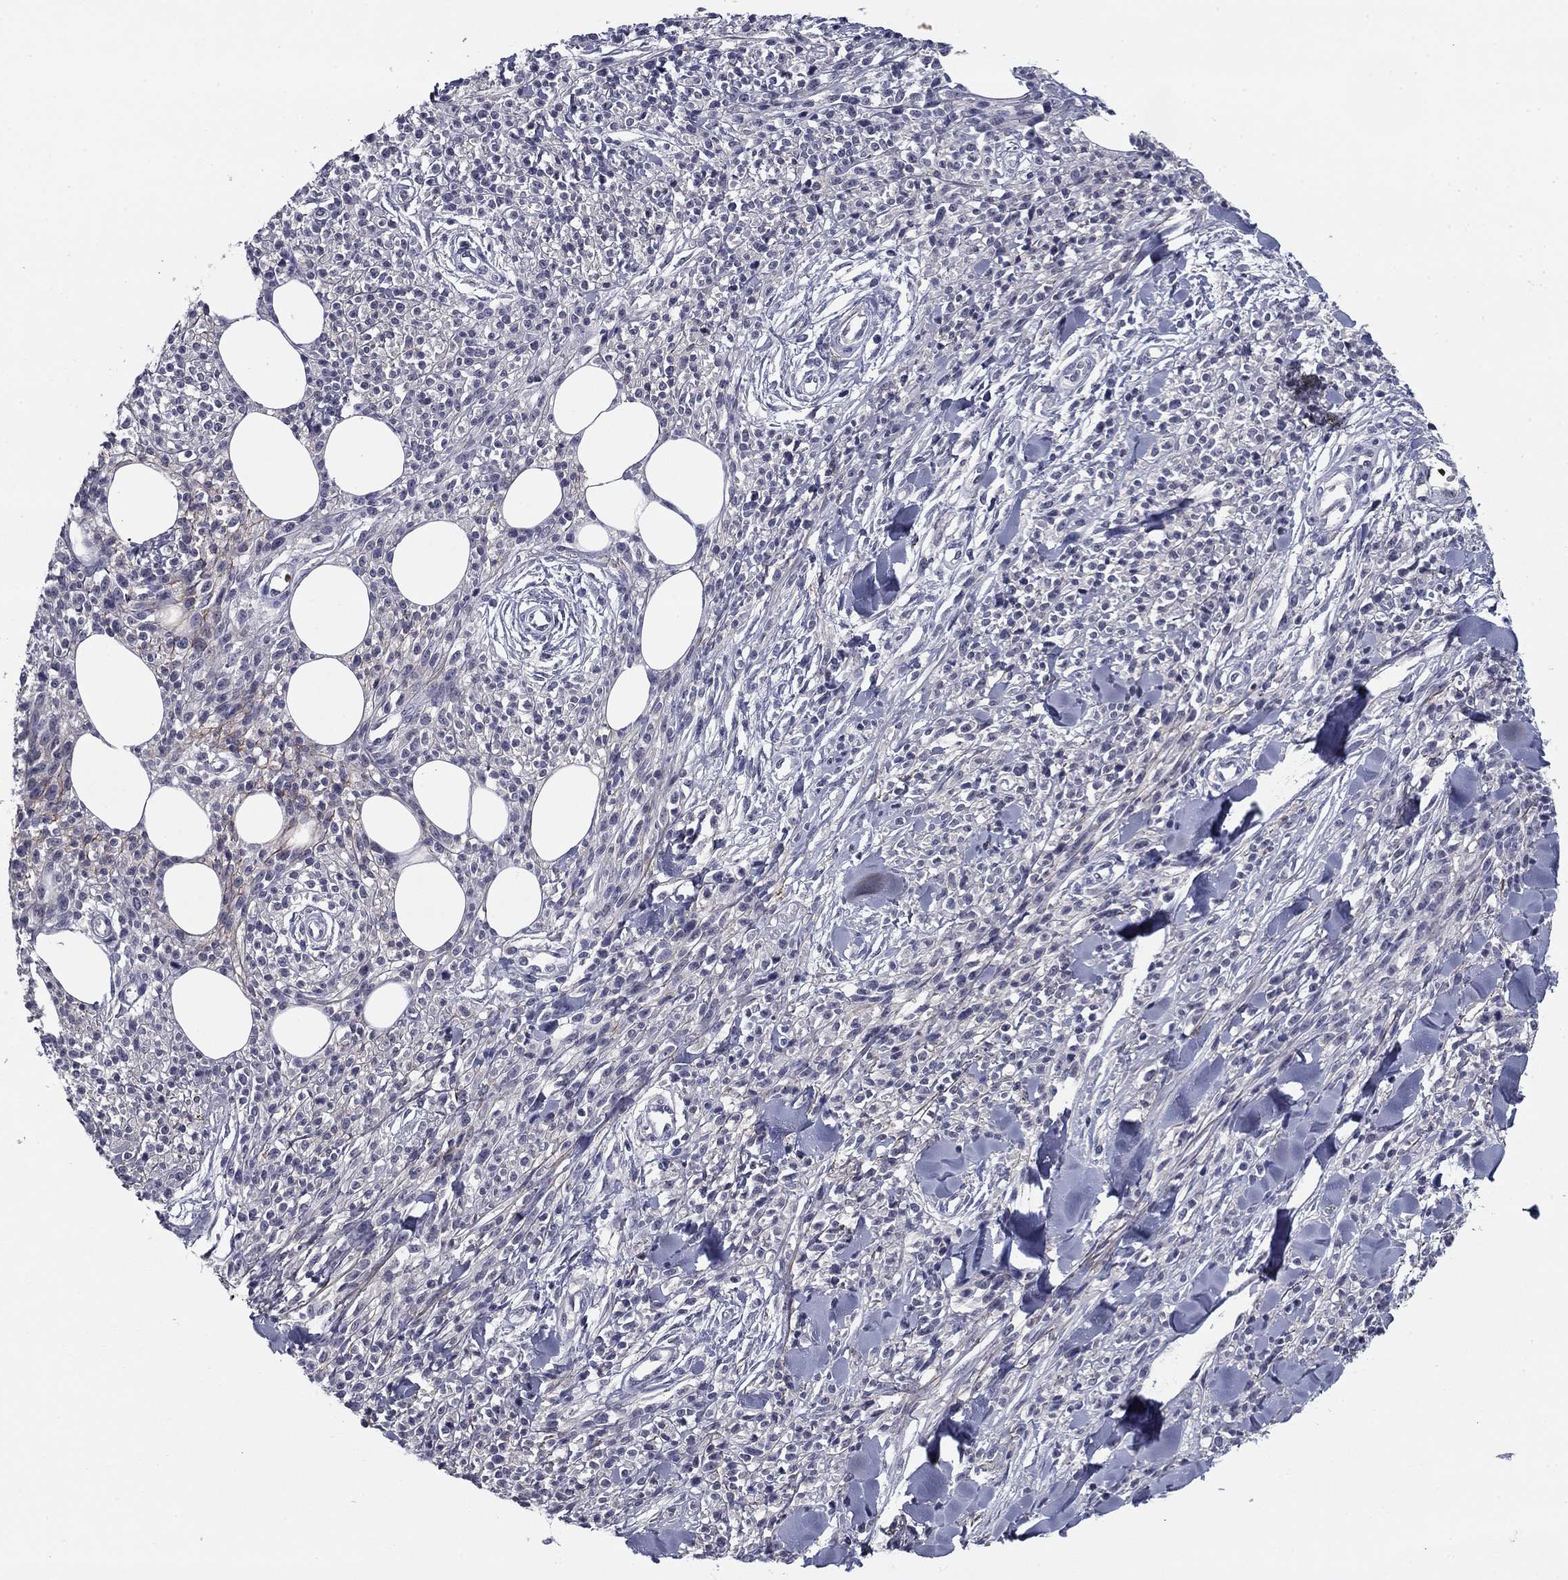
{"staining": {"intensity": "negative", "quantity": "none", "location": "none"}, "tissue": "melanoma", "cell_type": "Tumor cells", "image_type": "cancer", "snomed": [{"axis": "morphology", "description": "Malignant melanoma, NOS"}, {"axis": "topography", "description": "Skin"}, {"axis": "topography", "description": "Skin of trunk"}], "caption": "A photomicrograph of human melanoma is negative for staining in tumor cells. The staining was performed using DAB to visualize the protein expression in brown, while the nuclei were stained in blue with hematoxylin (Magnification: 20x).", "gene": "REXO5", "patient": {"sex": "male", "age": 74}}